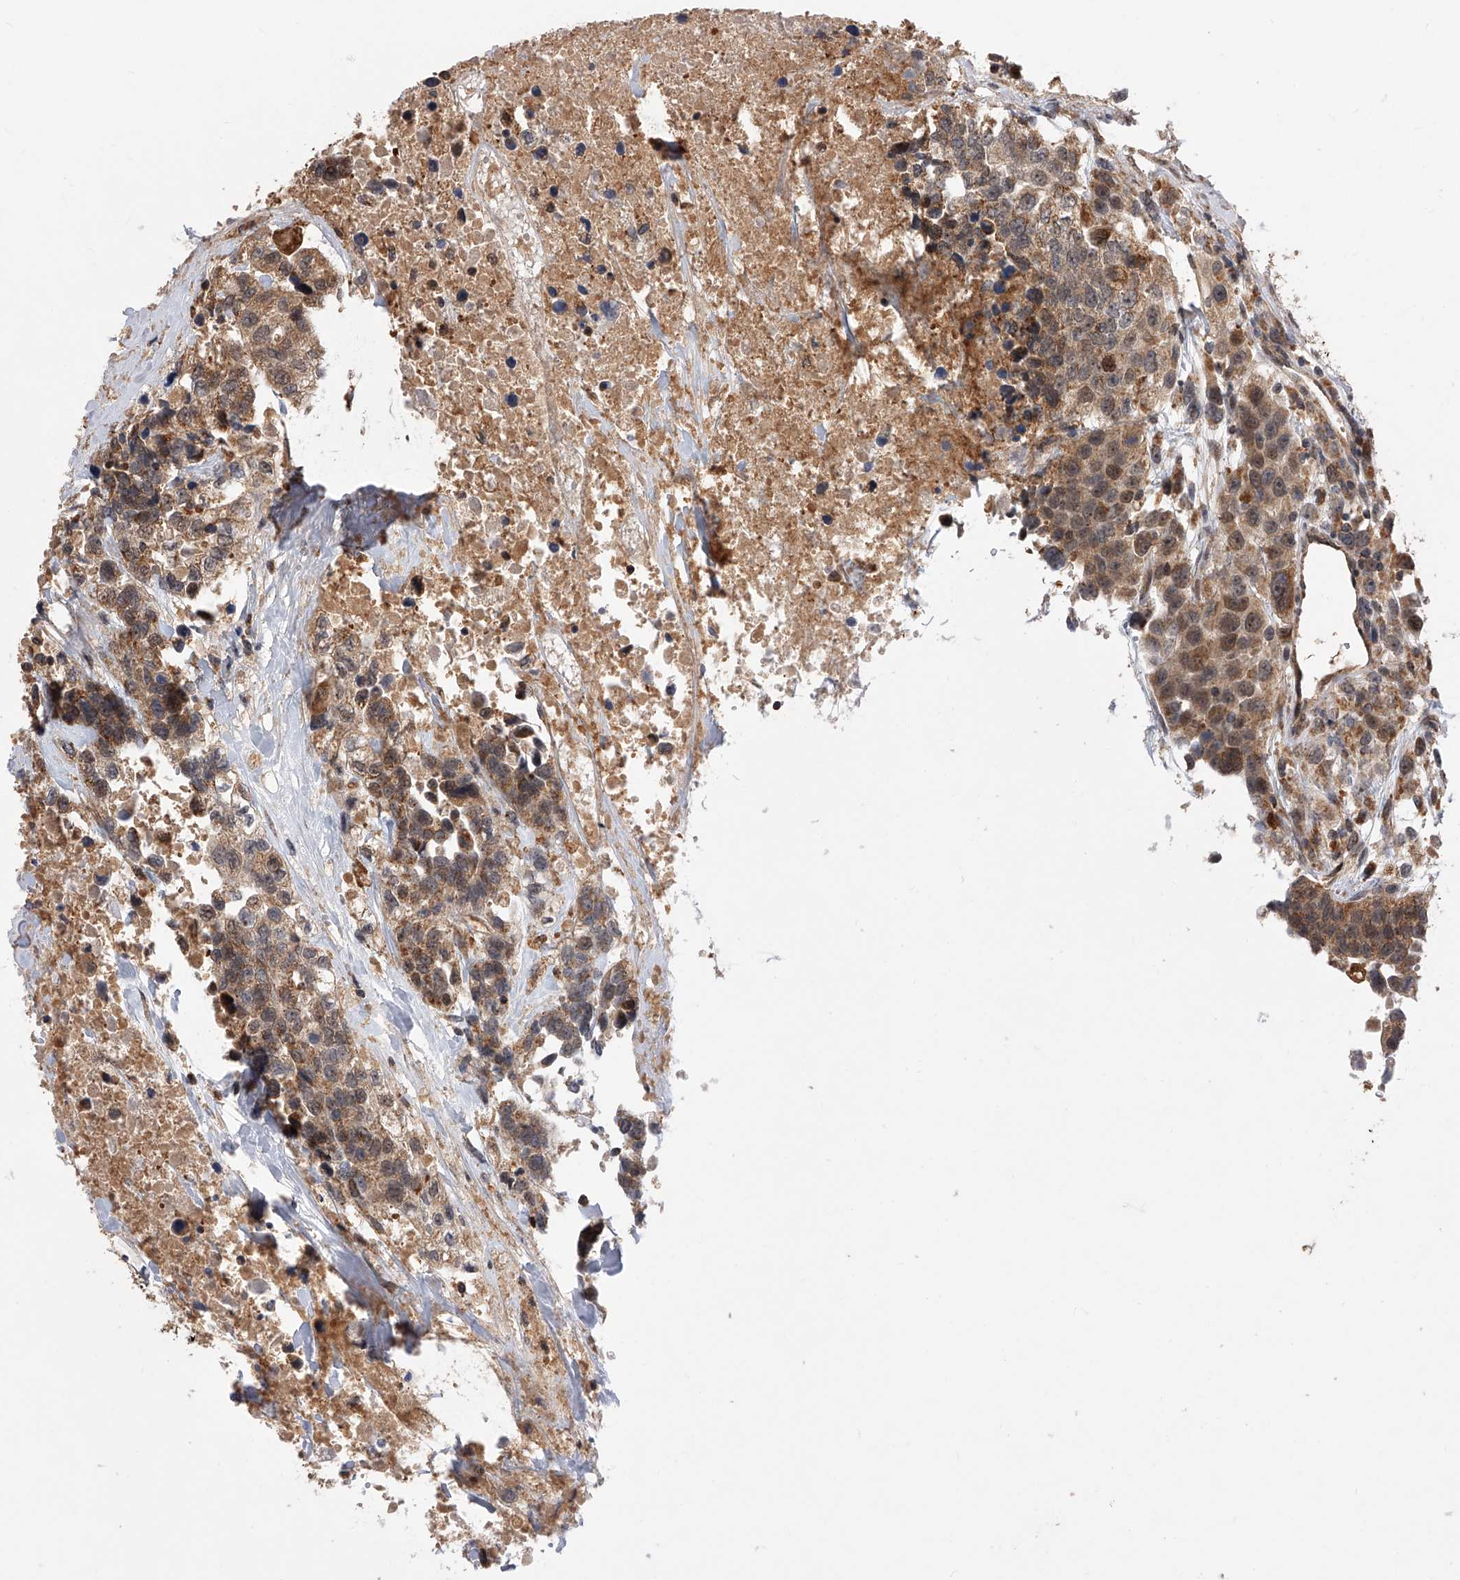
{"staining": {"intensity": "moderate", "quantity": "25%-75%", "location": "cytoplasmic/membranous,nuclear"}, "tissue": "urothelial cancer", "cell_type": "Tumor cells", "image_type": "cancer", "snomed": [{"axis": "morphology", "description": "Urothelial carcinoma, High grade"}, {"axis": "topography", "description": "Urinary bladder"}], "caption": "Brown immunohistochemical staining in human urothelial cancer reveals moderate cytoplasmic/membranous and nuclear expression in about 25%-75% of tumor cells.", "gene": "GMDS", "patient": {"sex": "female", "age": 80}}